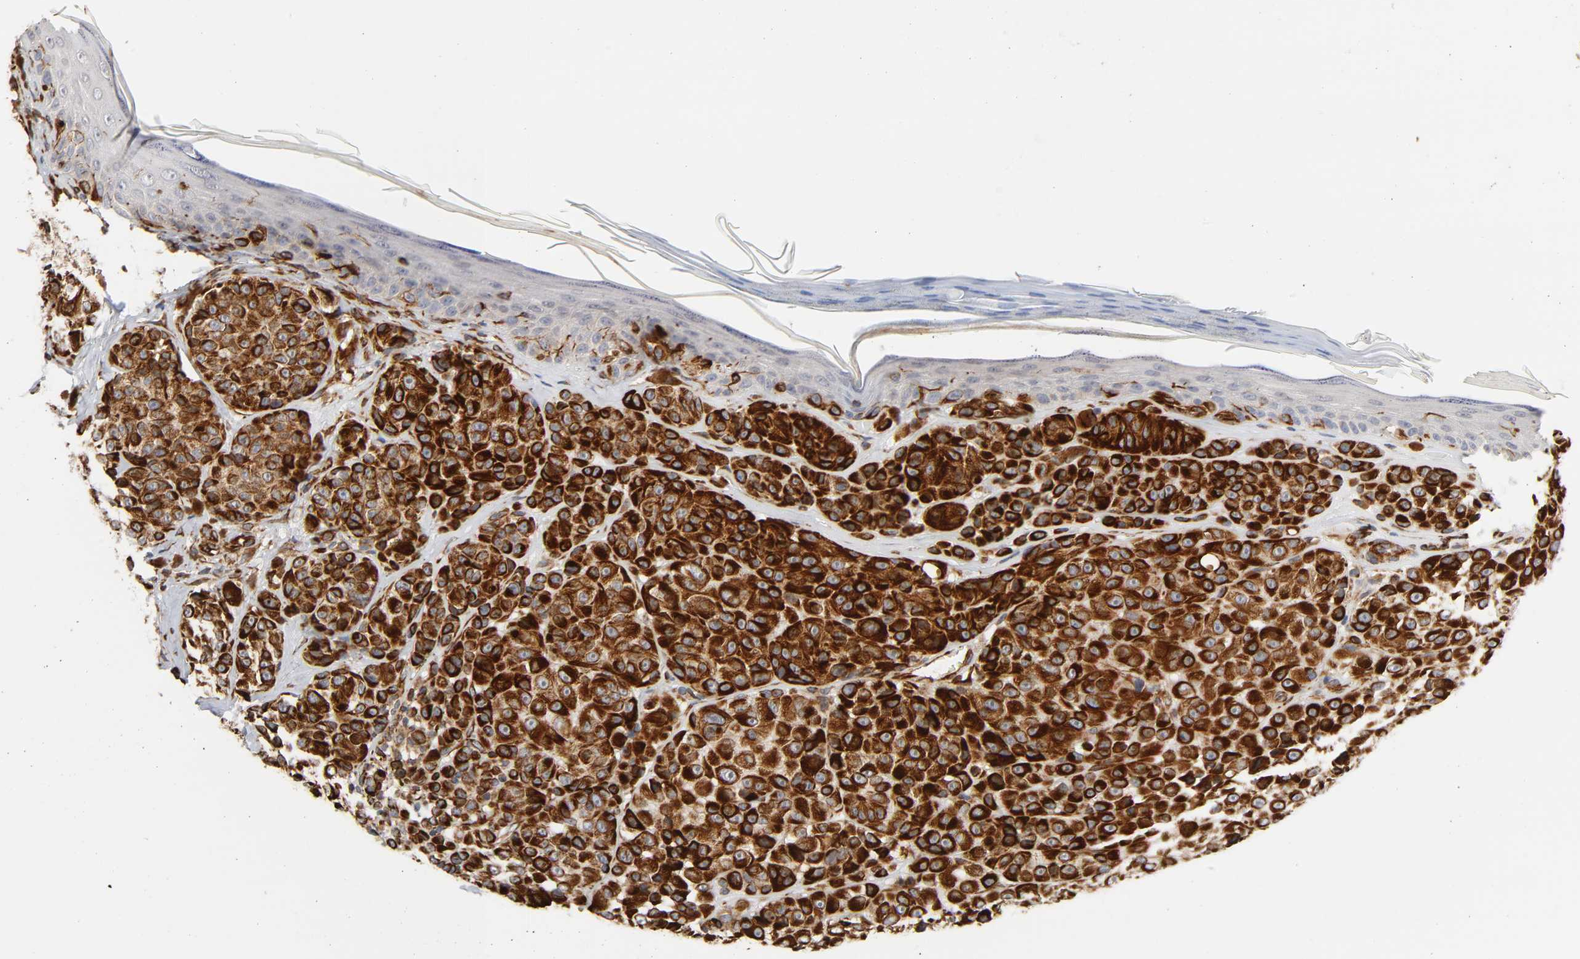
{"staining": {"intensity": "strong", "quantity": ">75%", "location": "cytoplasmic/membranous"}, "tissue": "melanoma", "cell_type": "Tumor cells", "image_type": "cancer", "snomed": [{"axis": "morphology", "description": "Malignant melanoma, NOS"}, {"axis": "topography", "description": "Skin"}], "caption": "Malignant melanoma stained with DAB (3,3'-diaminobenzidine) immunohistochemistry exhibits high levels of strong cytoplasmic/membranous staining in about >75% of tumor cells.", "gene": "FAM118A", "patient": {"sex": "female", "age": 75}}